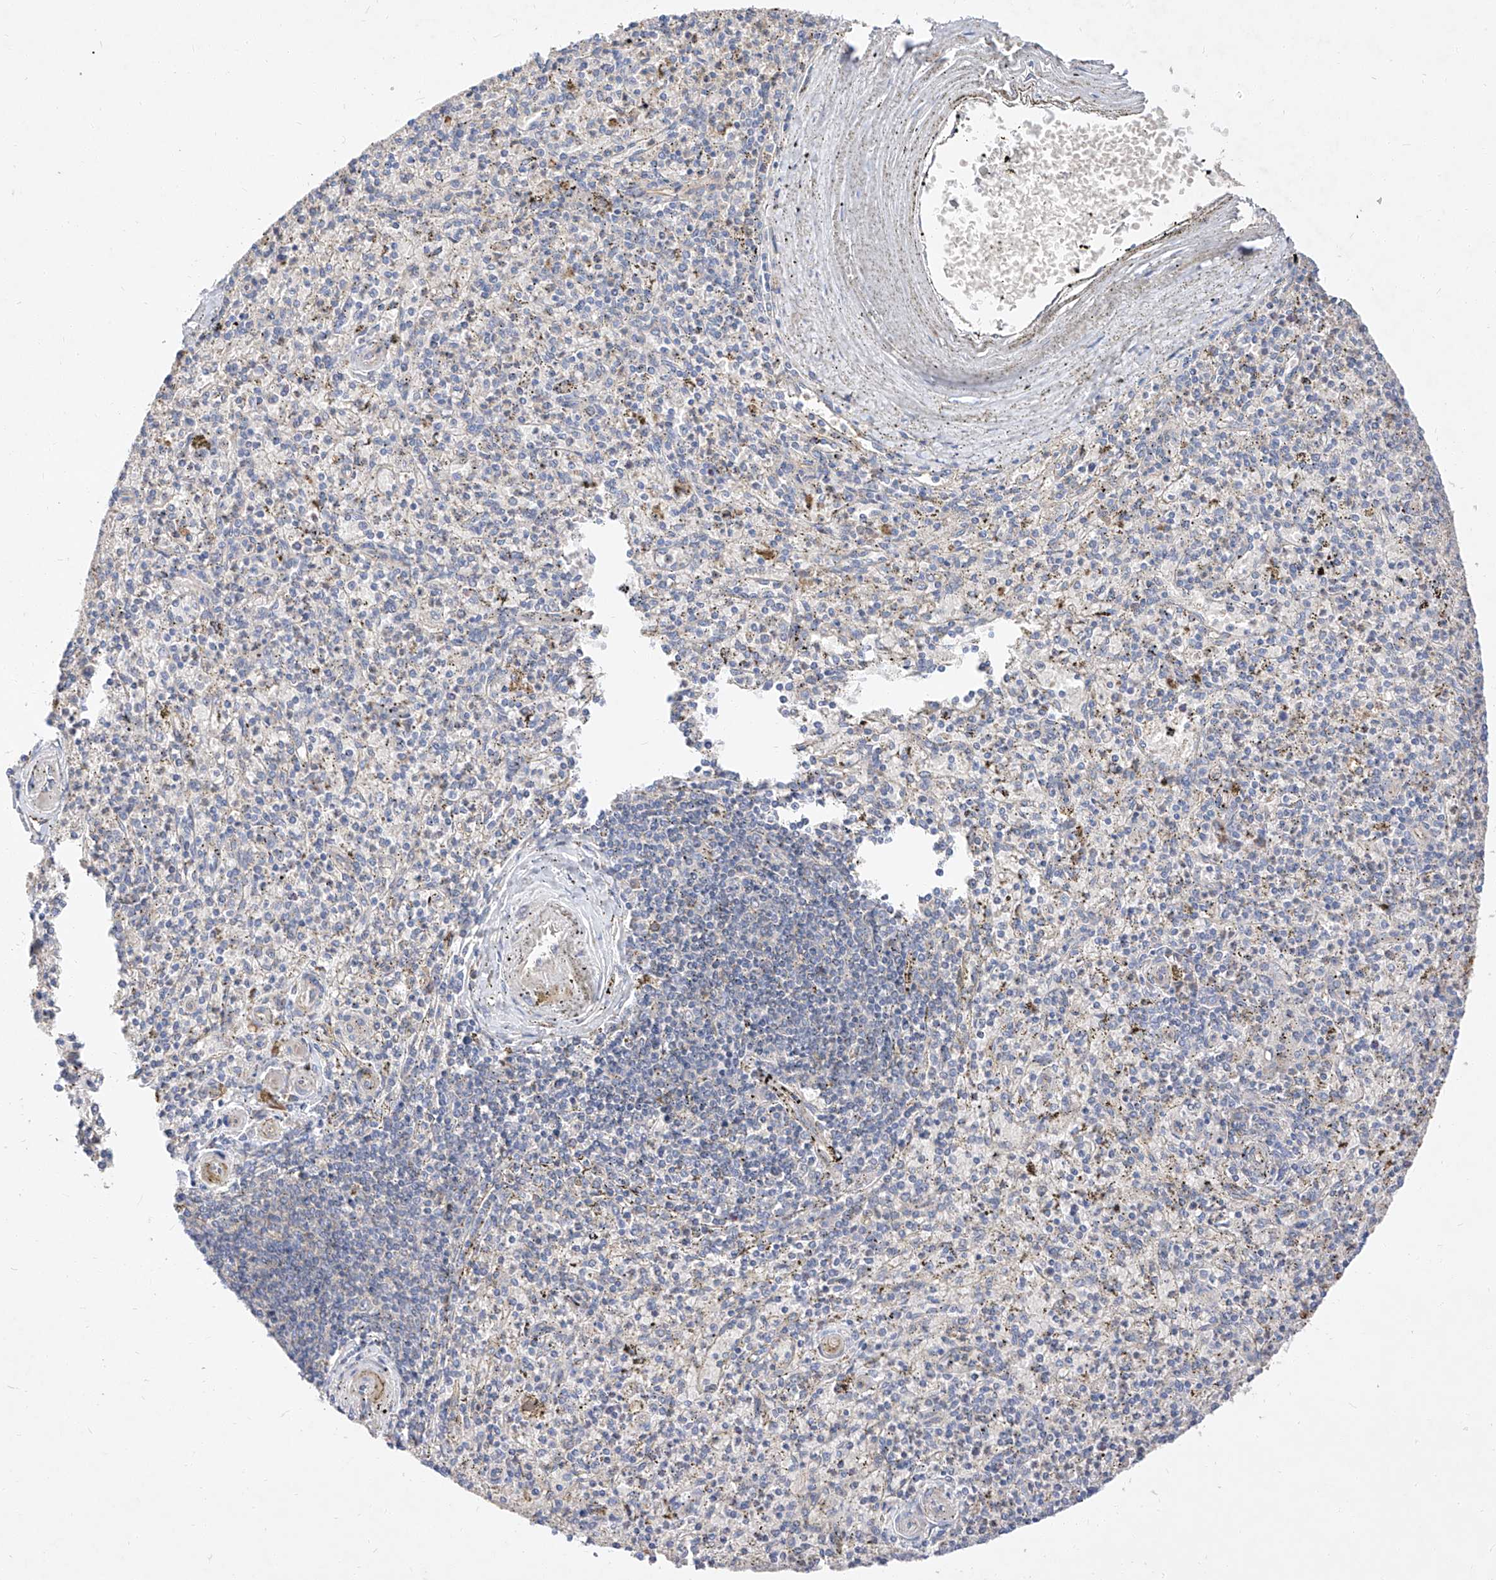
{"staining": {"intensity": "negative", "quantity": "none", "location": "none"}, "tissue": "spleen", "cell_type": "Cells in red pulp", "image_type": "normal", "snomed": [{"axis": "morphology", "description": "Normal tissue, NOS"}, {"axis": "topography", "description": "Spleen"}], "caption": "Cells in red pulp show no significant protein expression in normal spleen. (IHC, brightfield microscopy, high magnification).", "gene": "DIRAS3", "patient": {"sex": "male", "age": 72}}